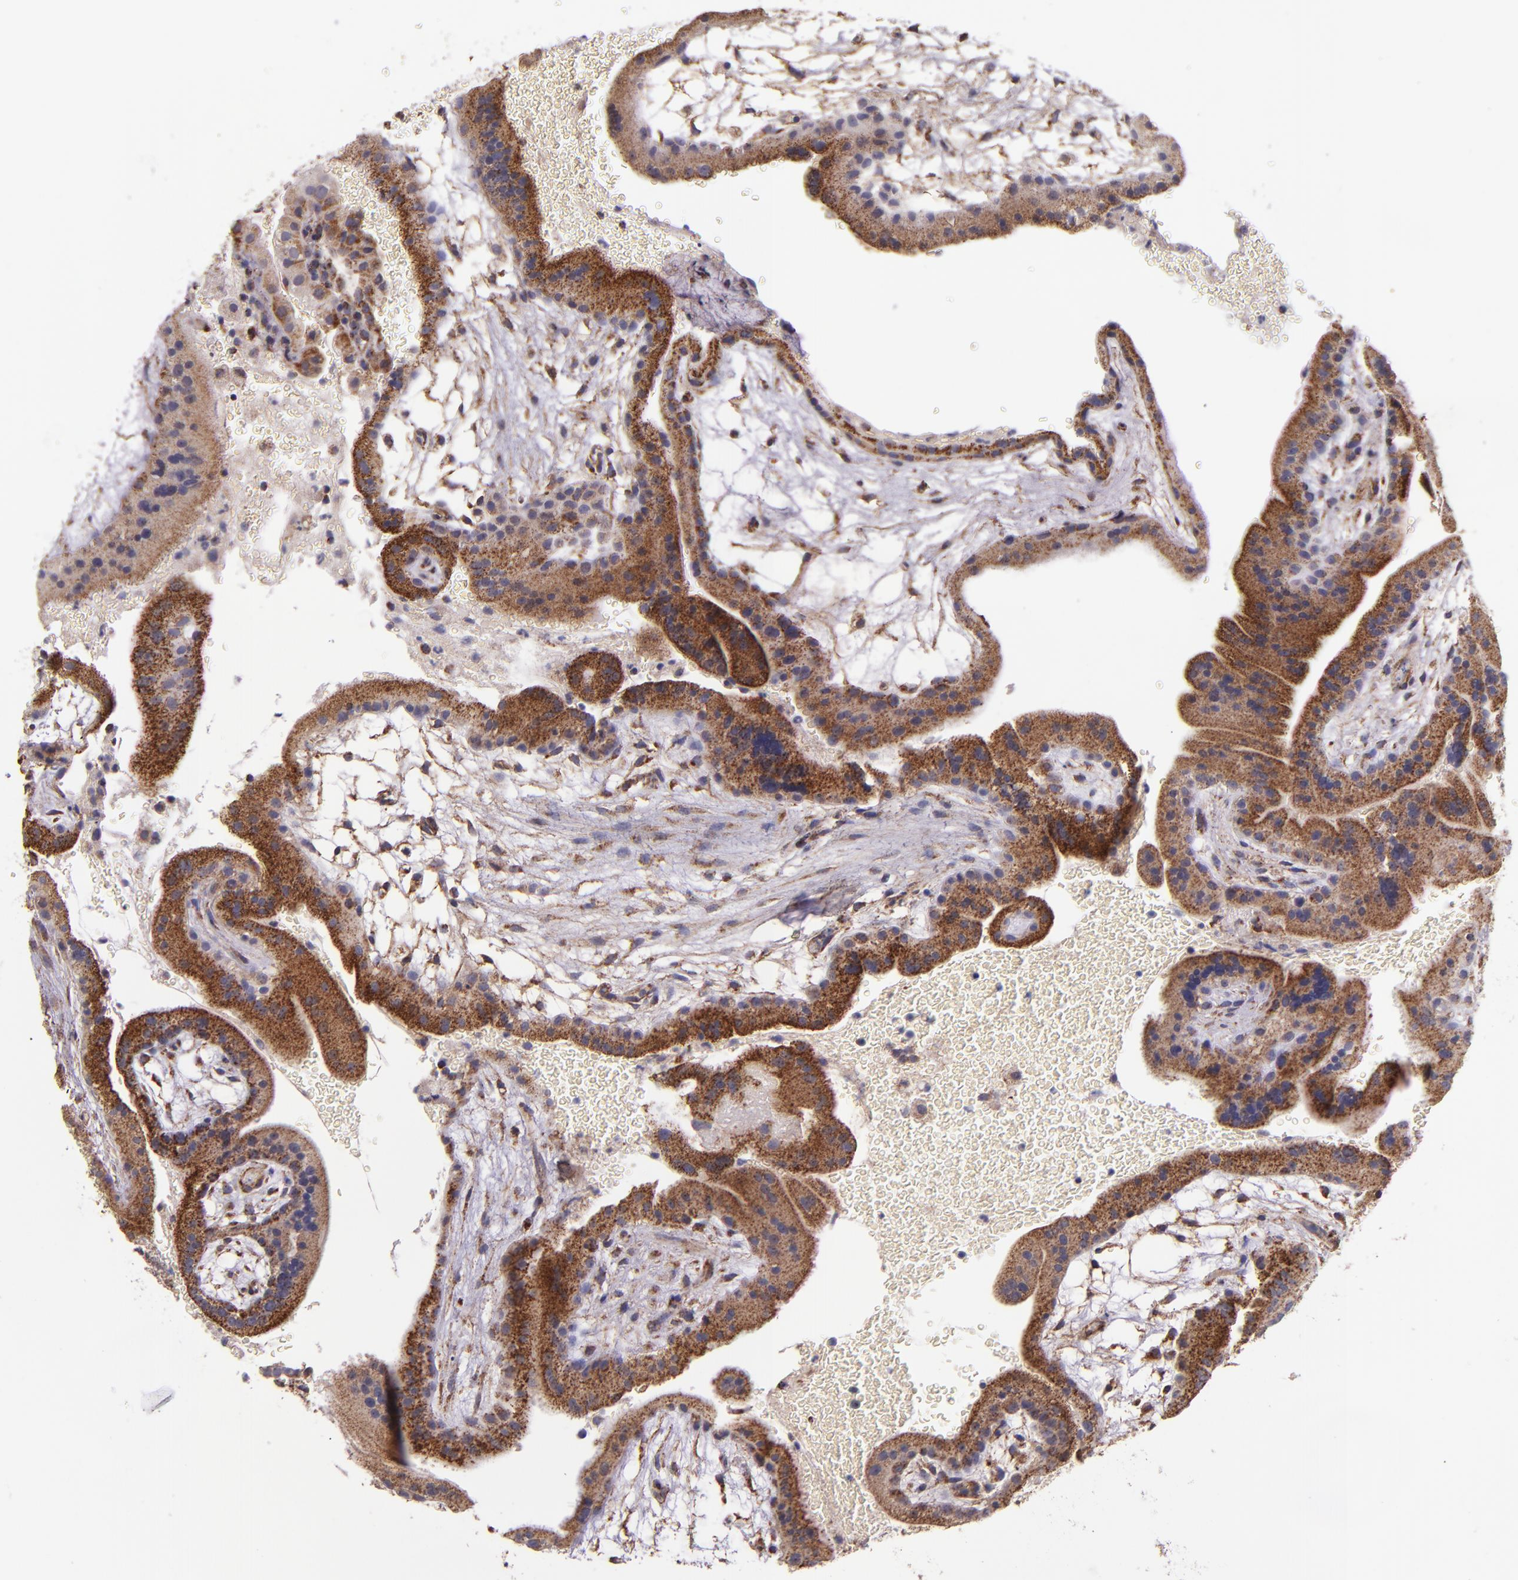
{"staining": {"intensity": "strong", "quantity": ">75%", "location": "cytoplasmic/membranous"}, "tissue": "placenta", "cell_type": "Decidual cells", "image_type": "normal", "snomed": [{"axis": "morphology", "description": "Normal tissue, NOS"}, {"axis": "topography", "description": "Placenta"}], "caption": "IHC photomicrograph of normal human placenta stained for a protein (brown), which exhibits high levels of strong cytoplasmic/membranous expression in approximately >75% of decidual cells.", "gene": "IDH3G", "patient": {"sex": "female", "age": 19}}